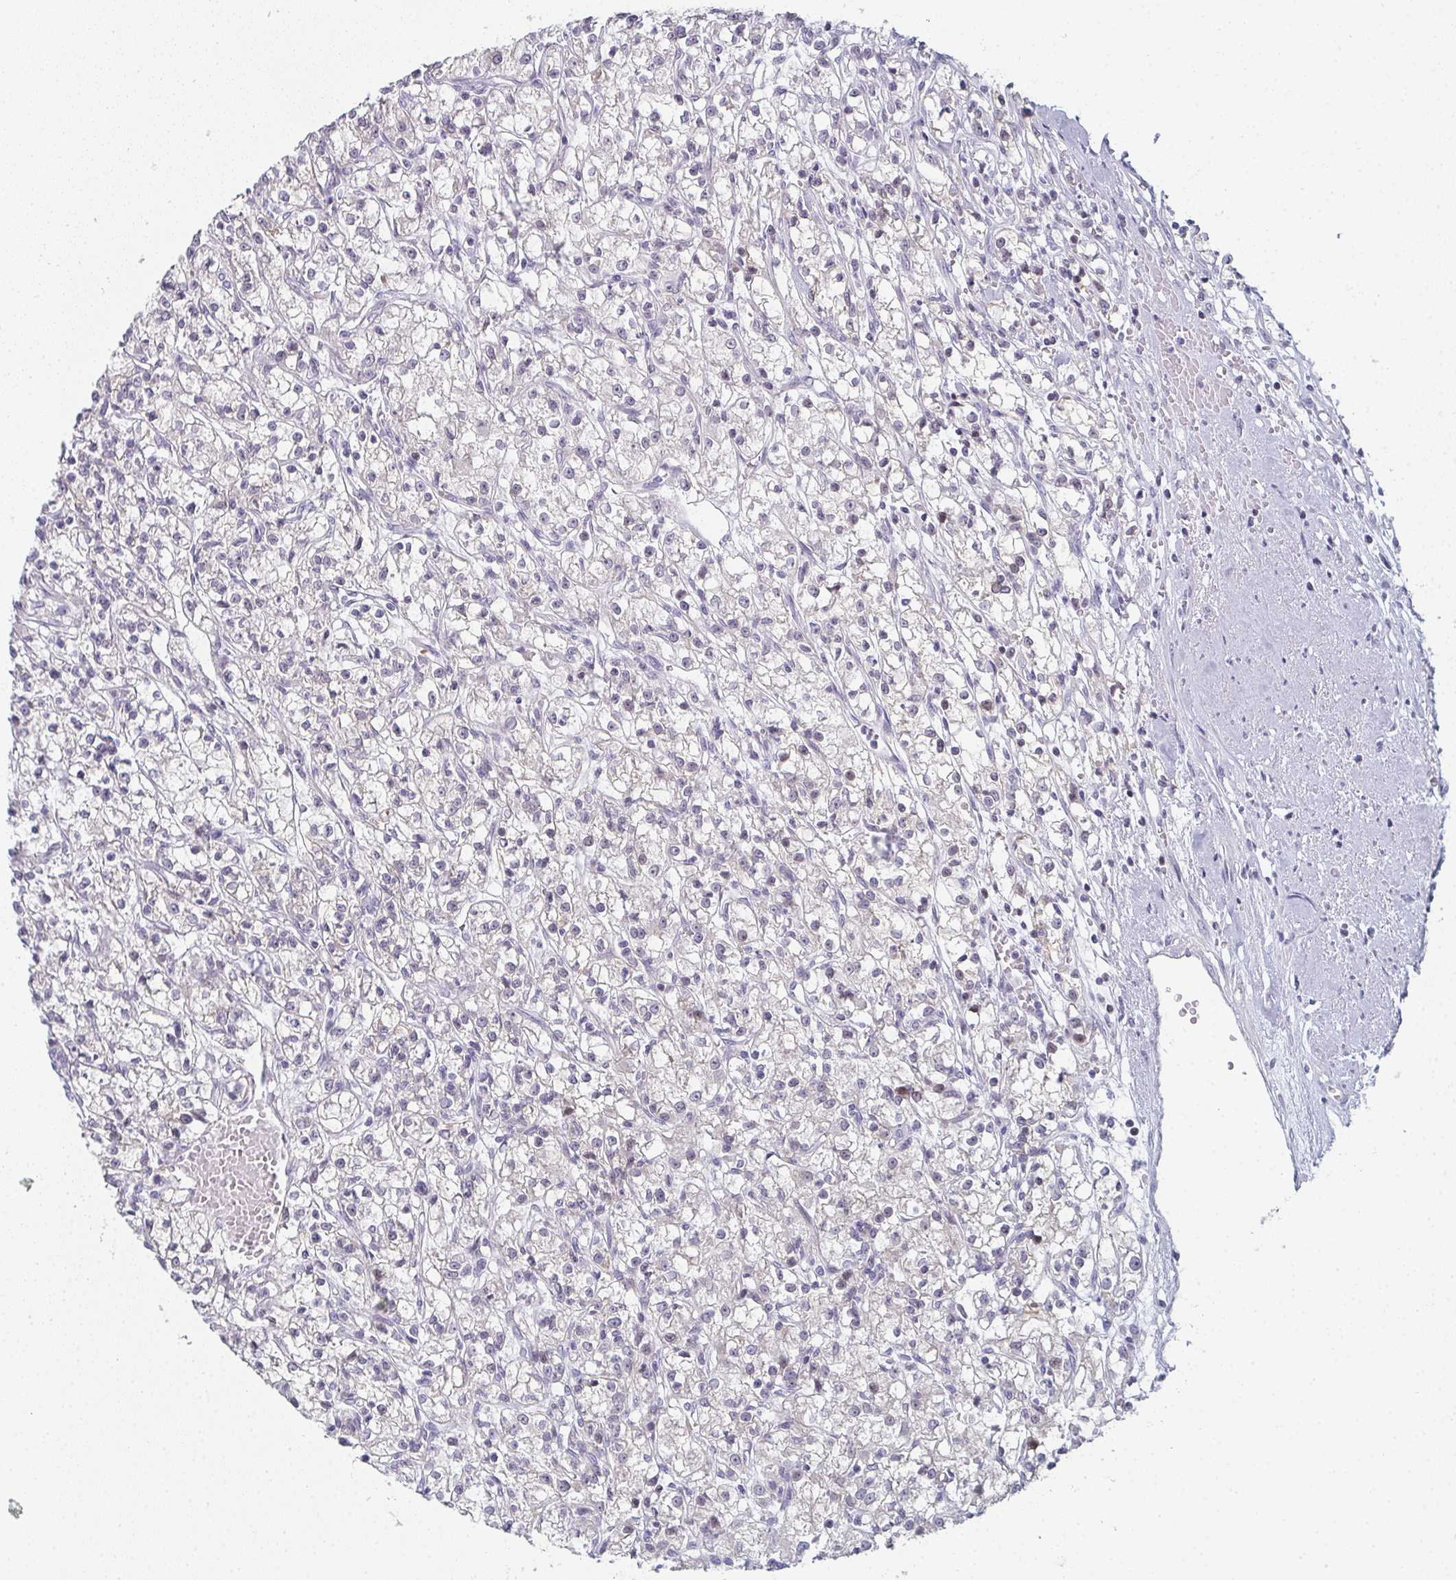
{"staining": {"intensity": "negative", "quantity": "none", "location": "none"}, "tissue": "renal cancer", "cell_type": "Tumor cells", "image_type": "cancer", "snomed": [{"axis": "morphology", "description": "Adenocarcinoma, NOS"}, {"axis": "topography", "description": "Kidney"}], "caption": "An image of renal cancer (adenocarcinoma) stained for a protein demonstrates no brown staining in tumor cells.", "gene": "PYCR3", "patient": {"sex": "female", "age": 59}}